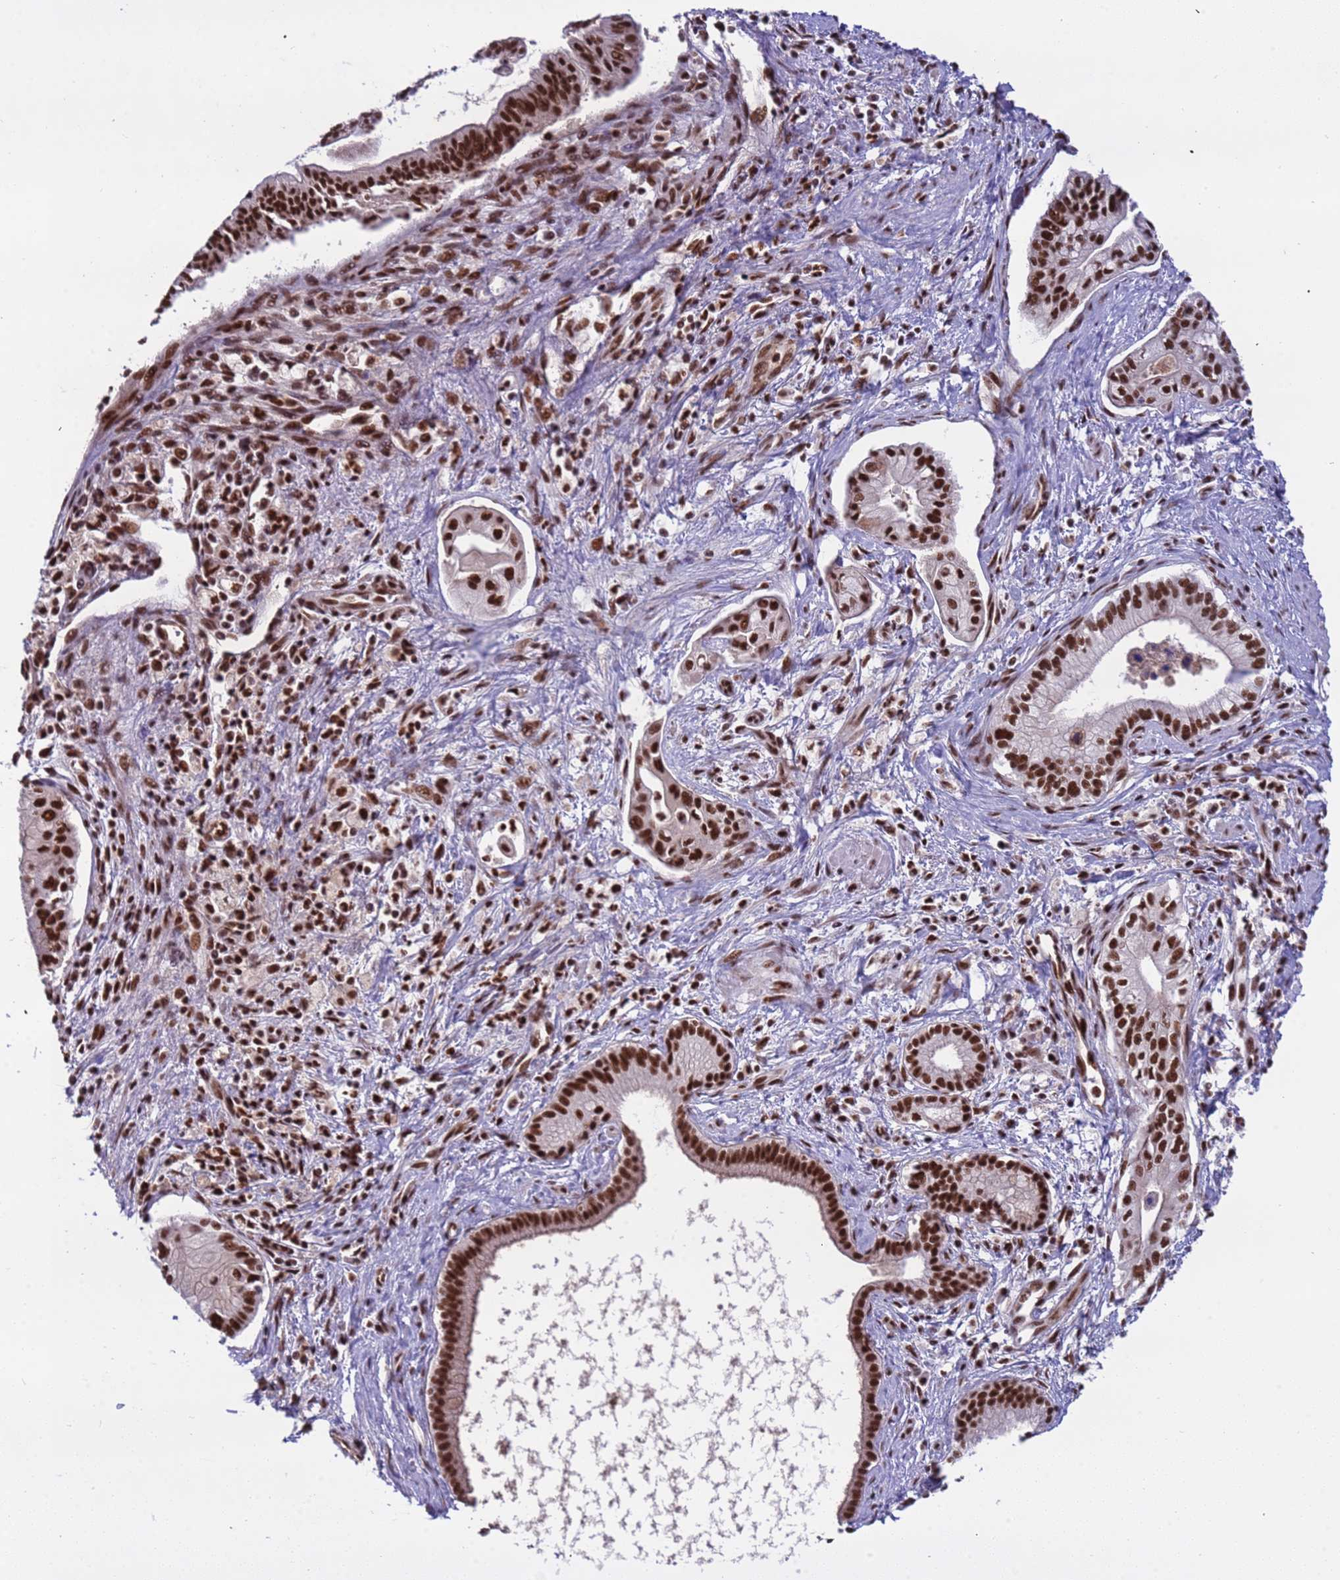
{"staining": {"intensity": "strong", "quantity": ">75%", "location": "nuclear"}, "tissue": "pancreatic cancer", "cell_type": "Tumor cells", "image_type": "cancer", "snomed": [{"axis": "morphology", "description": "Adenocarcinoma, NOS"}, {"axis": "topography", "description": "Pancreas"}], "caption": "Tumor cells show high levels of strong nuclear staining in about >75% of cells in pancreatic cancer (adenocarcinoma). The protein of interest is shown in brown color, while the nuclei are stained blue.", "gene": "SRRT", "patient": {"sex": "male", "age": 78}}